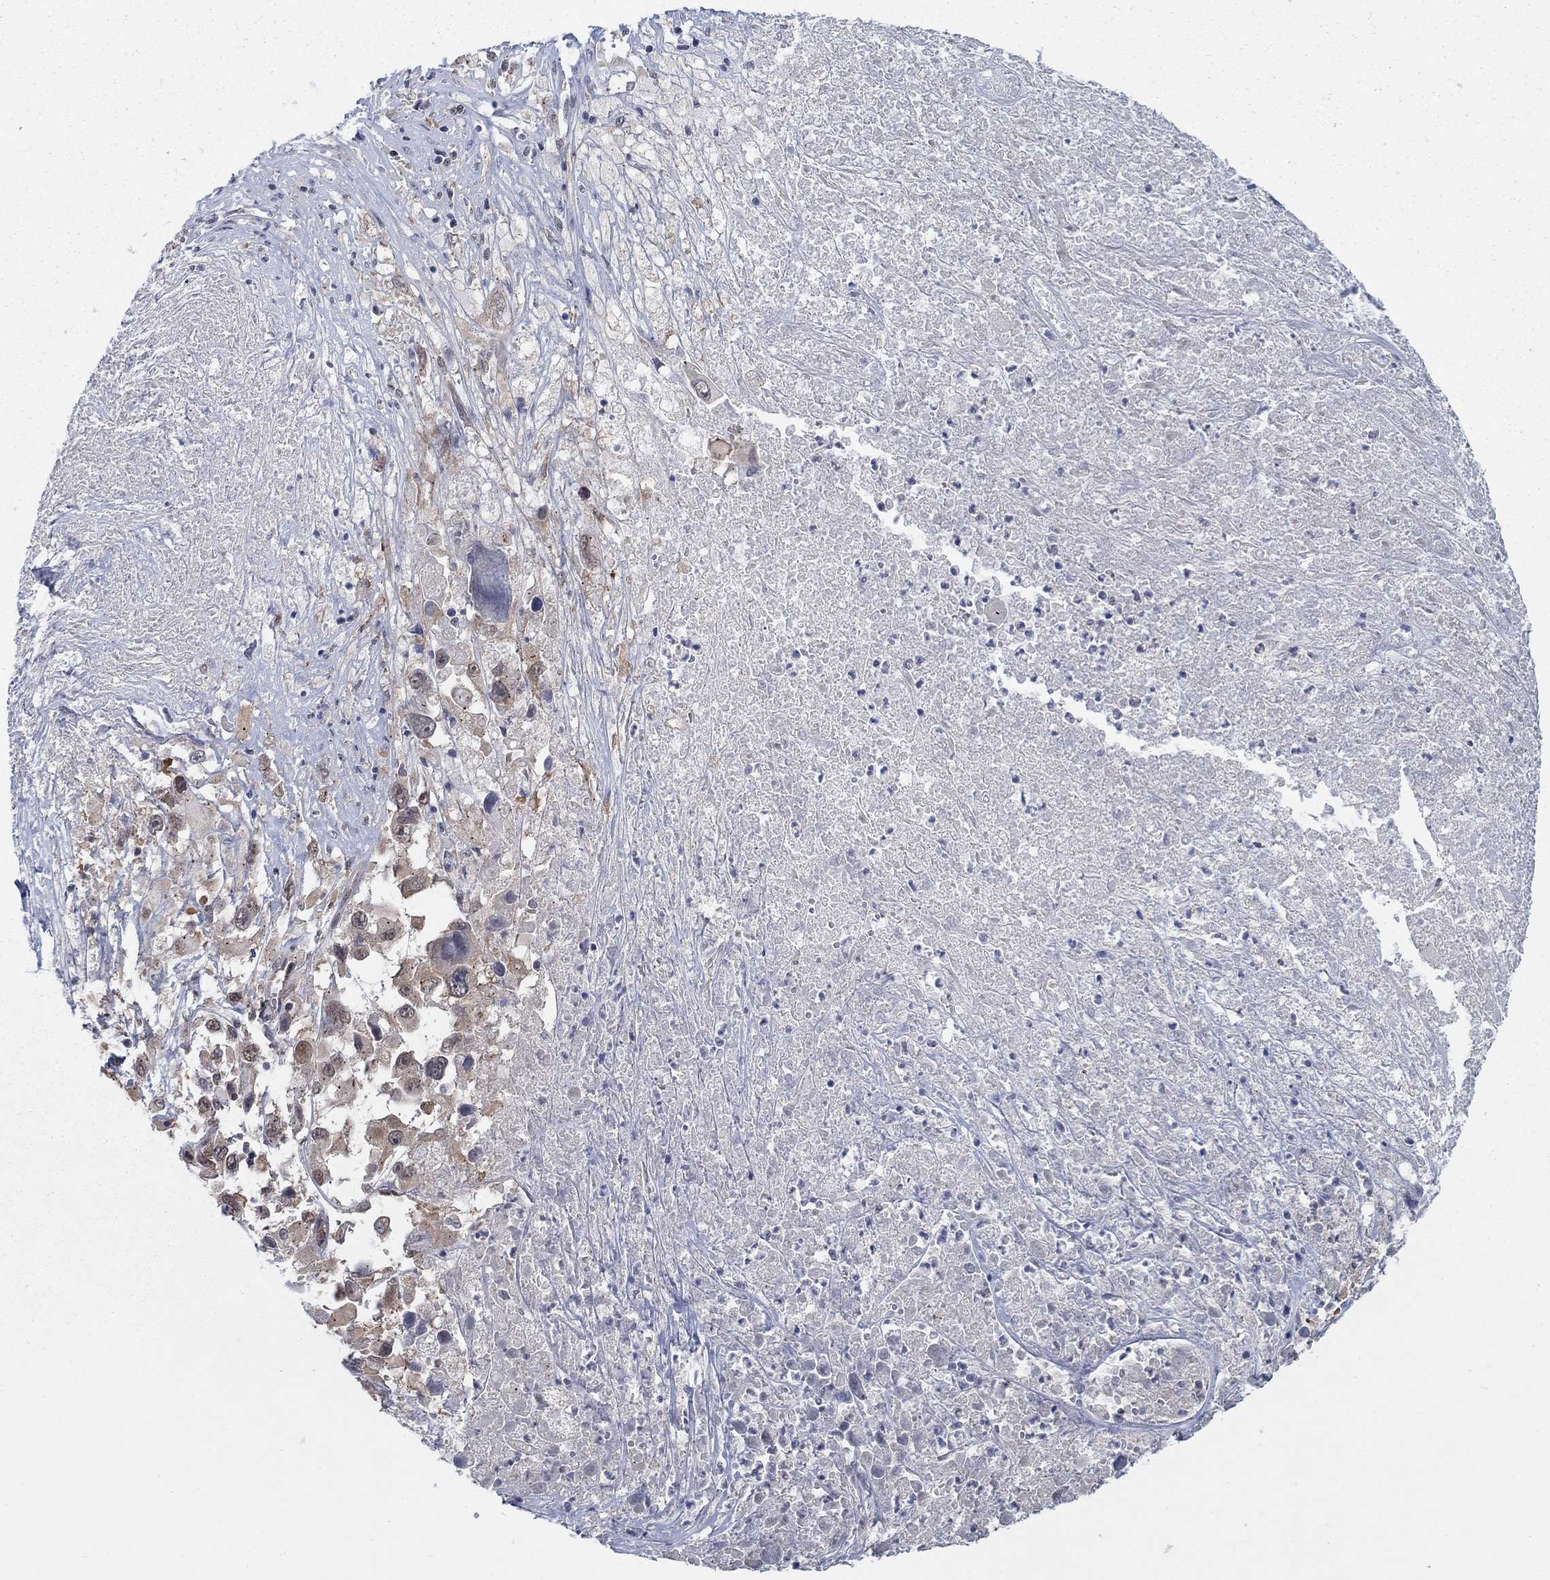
{"staining": {"intensity": "moderate", "quantity": "25%-75%", "location": "cytoplasmic/membranous"}, "tissue": "melanoma", "cell_type": "Tumor cells", "image_type": "cancer", "snomed": [{"axis": "morphology", "description": "Malignant melanoma, Metastatic site"}, {"axis": "topography", "description": "Lymph node"}], "caption": "There is medium levels of moderate cytoplasmic/membranous expression in tumor cells of melanoma, as demonstrated by immunohistochemical staining (brown color).", "gene": "SH3RF1", "patient": {"sex": "male", "age": 50}}